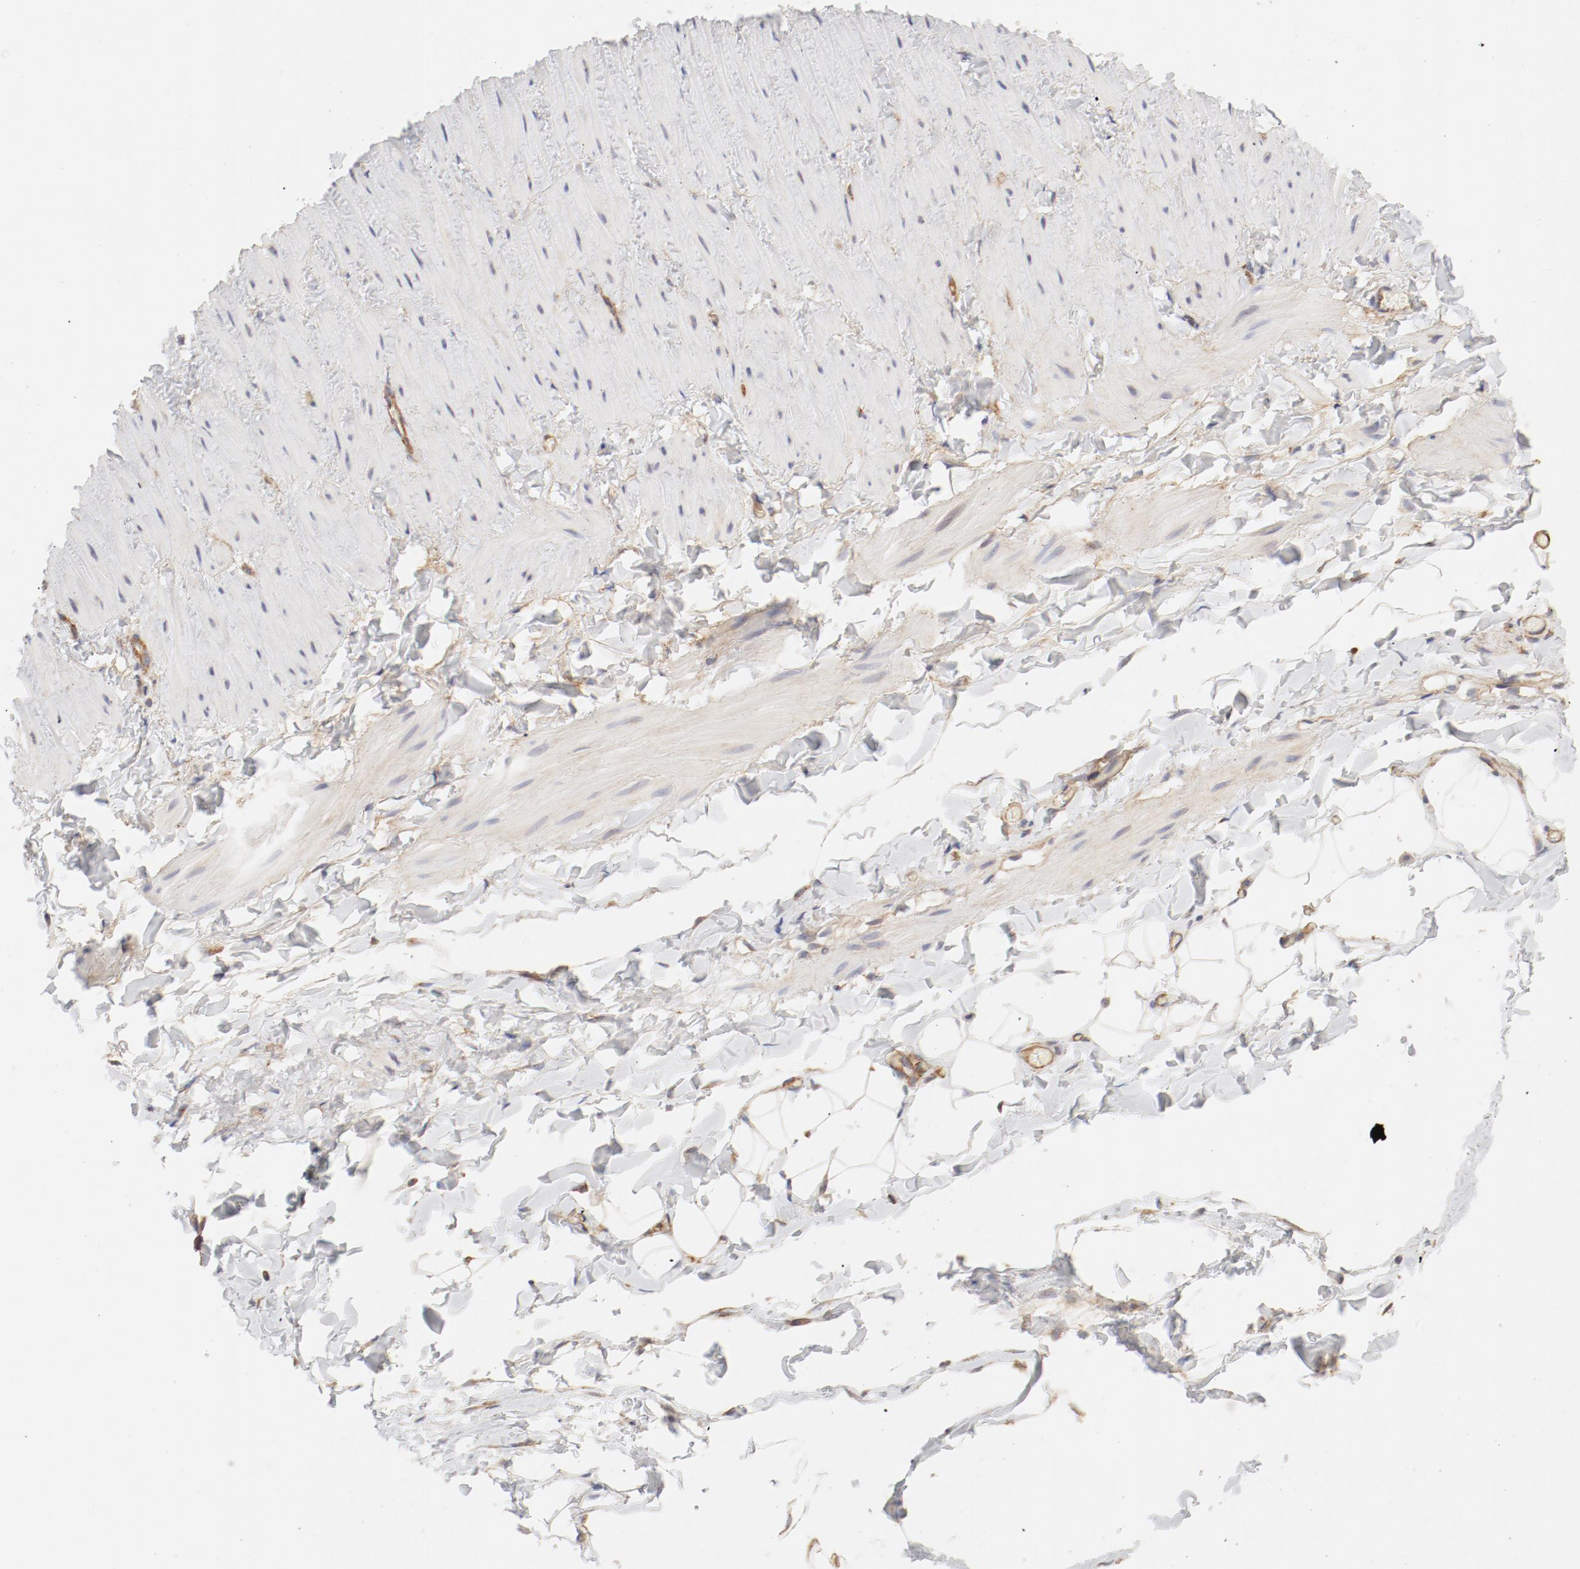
{"staining": {"intensity": "negative", "quantity": "none", "location": "none"}, "tissue": "adipose tissue", "cell_type": "Adipocytes", "image_type": "normal", "snomed": [{"axis": "morphology", "description": "Normal tissue, NOS"}, {"axis": "topography", "description": "Soft tissue"}], "caption": "DAB immunohistochemical staining of unremarkable adipose tissue demonstrates no significant positivity in adipocytes.", "gene": "AP2A1", "patient": {"sex": "male", "age": 26}}